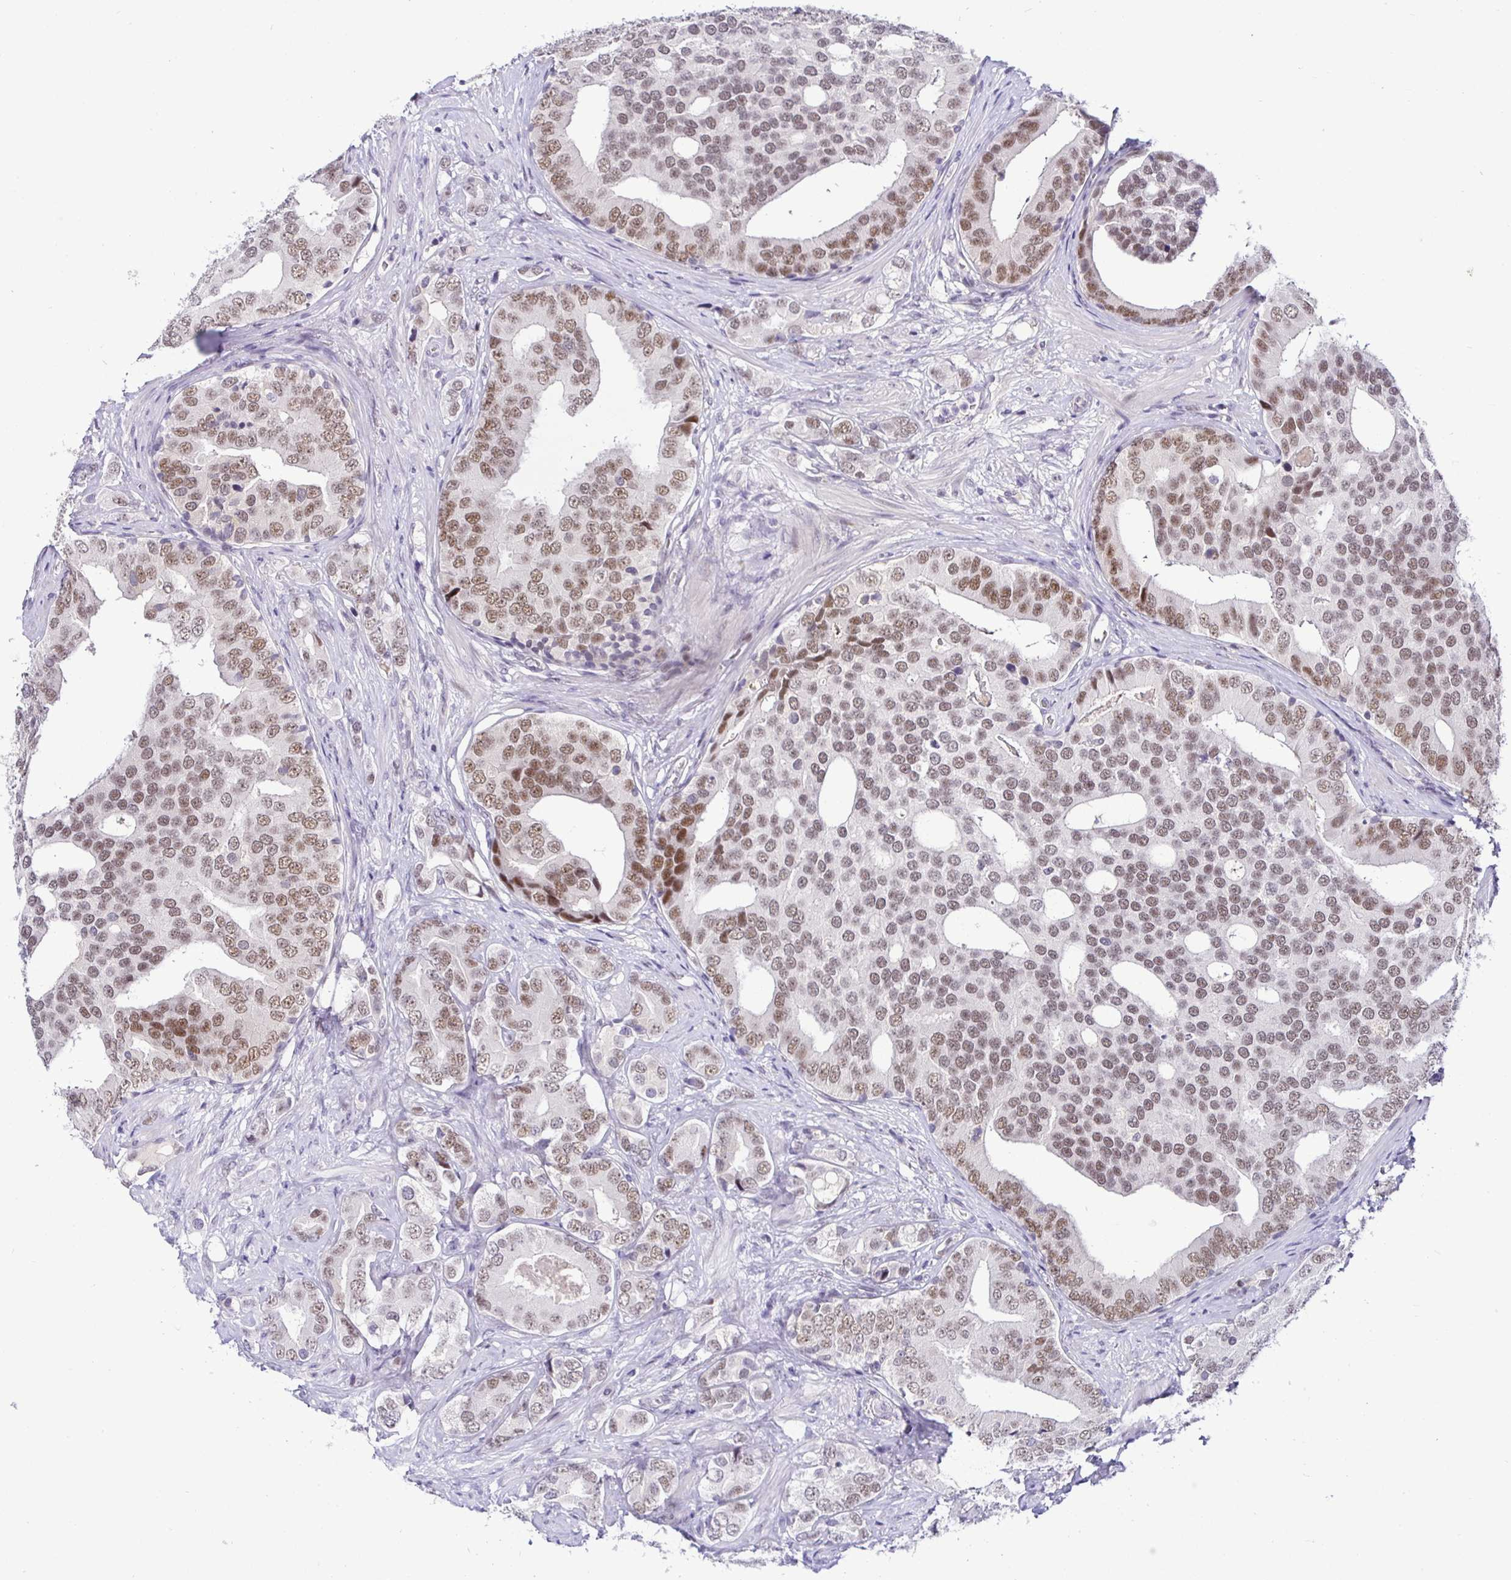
{"staining": {"intensity": "moderate", "quantity": "25%-75%", "location": "nuclear"}, "tissue": "prostate cancer", "cell_type": "Tumor cells", "image_type": "cancer", "snomed": [{"axis": "morphology", "description": "Adenocarcinoma, High grade"}, {"axis": "topography", "description": "Prostate"}], "caption": "A medium amount of moderate nuclear staining is identified in about 25%-75% of tumor cells in prostate cancer (high-grade adenocarcinoma) tissue.", "gene": "NUP188", "patient": {"sex": "male", "age": 62}}